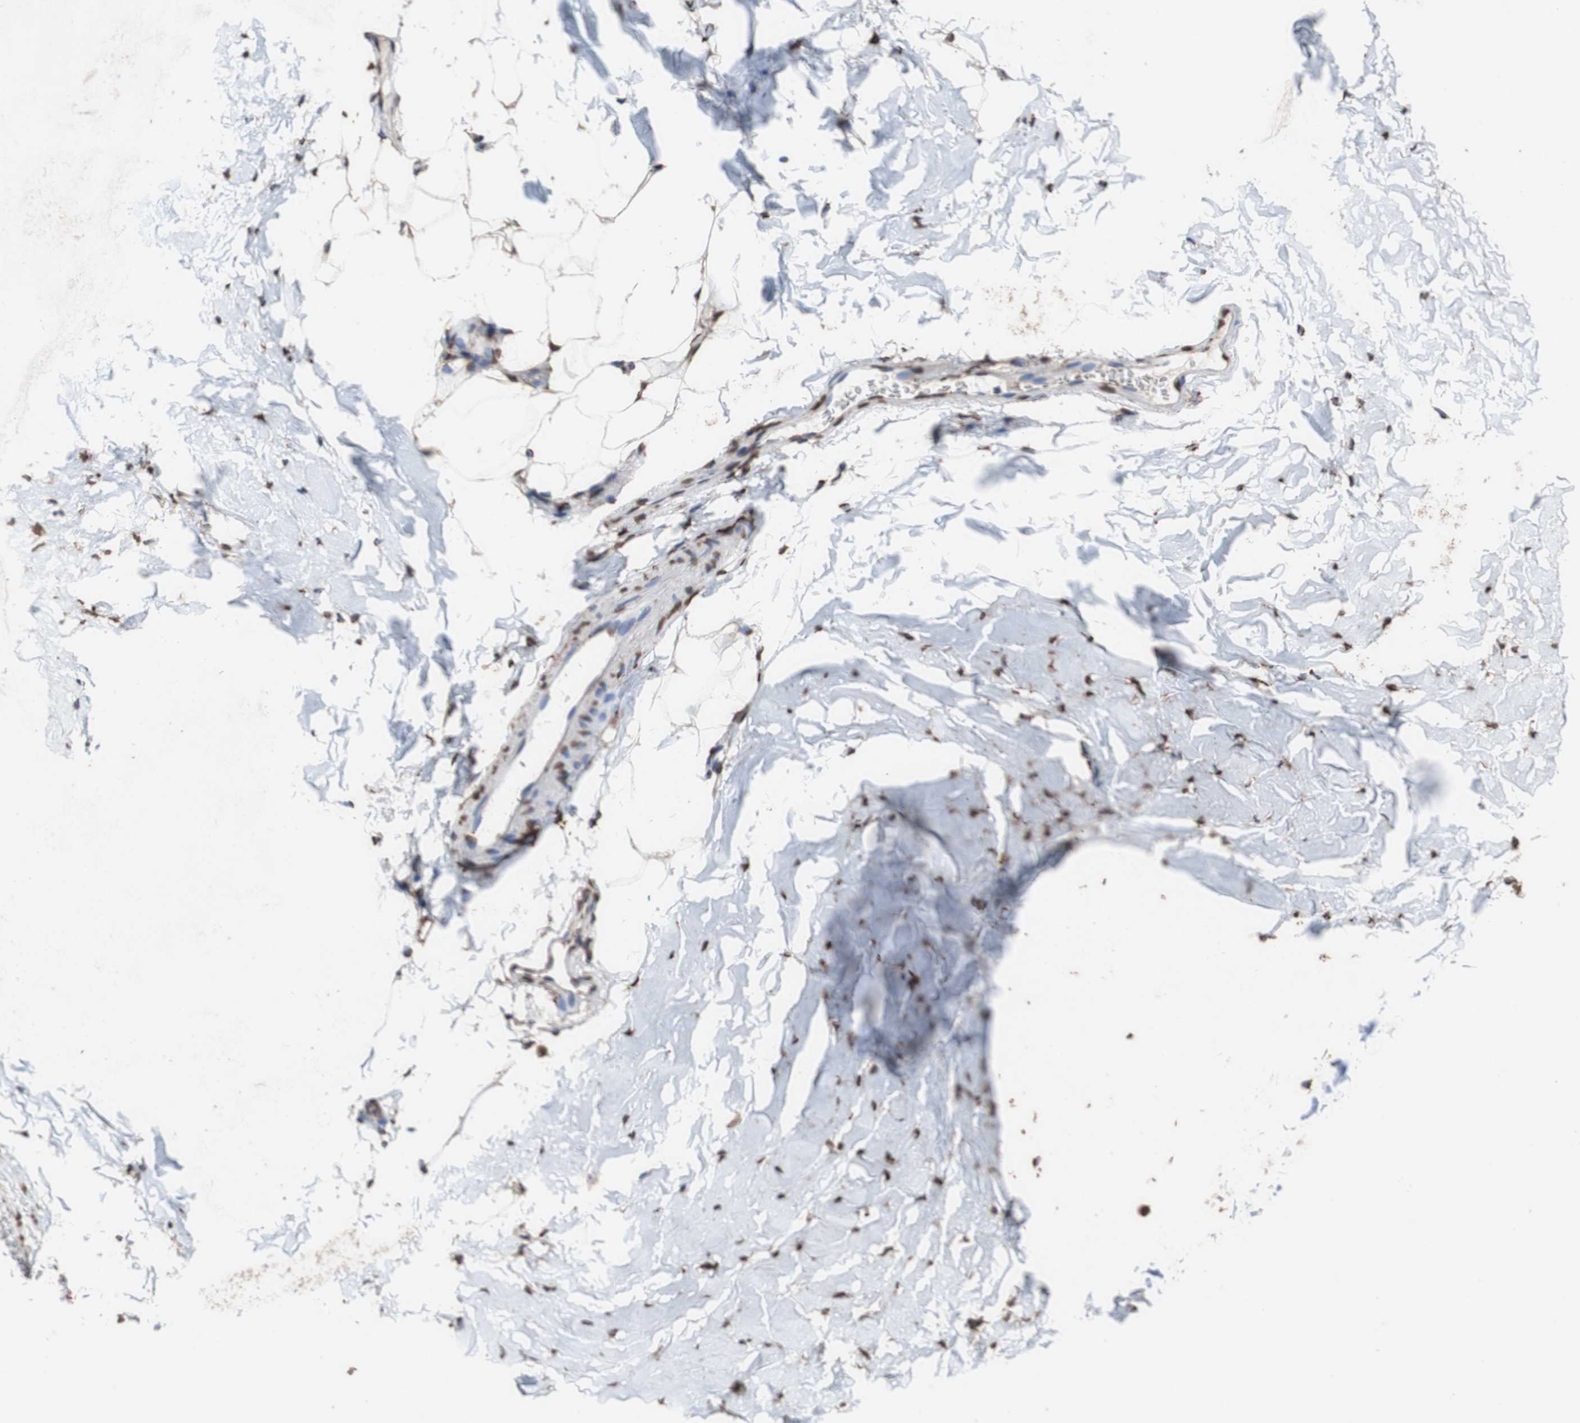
{"staining": {"intensity": "negative", "quantity": "none", "location": "none"}, "tissue": "adipose tissue", "cell_type": "Adipocytes", "image_type": "normal", "snomed": [{"axis": "morphology", "description": "Normal tissue, NOS"}, {"axis": "topography", "description": "Cartilage tissue"}, {"axis": "topography", "description": "Bronchus"}], "caption": "DAB immunohistochemical staining of benign adipose tissue exhibits no significant expression in adipocytes. The staining is performed using DAB (3,3'-diaminobenzidine) brown chromogen with nuclei counter-stained in using hematoxylin.", "gene": "PIDD1", "patient": {"sex": "female", "age": 73}}